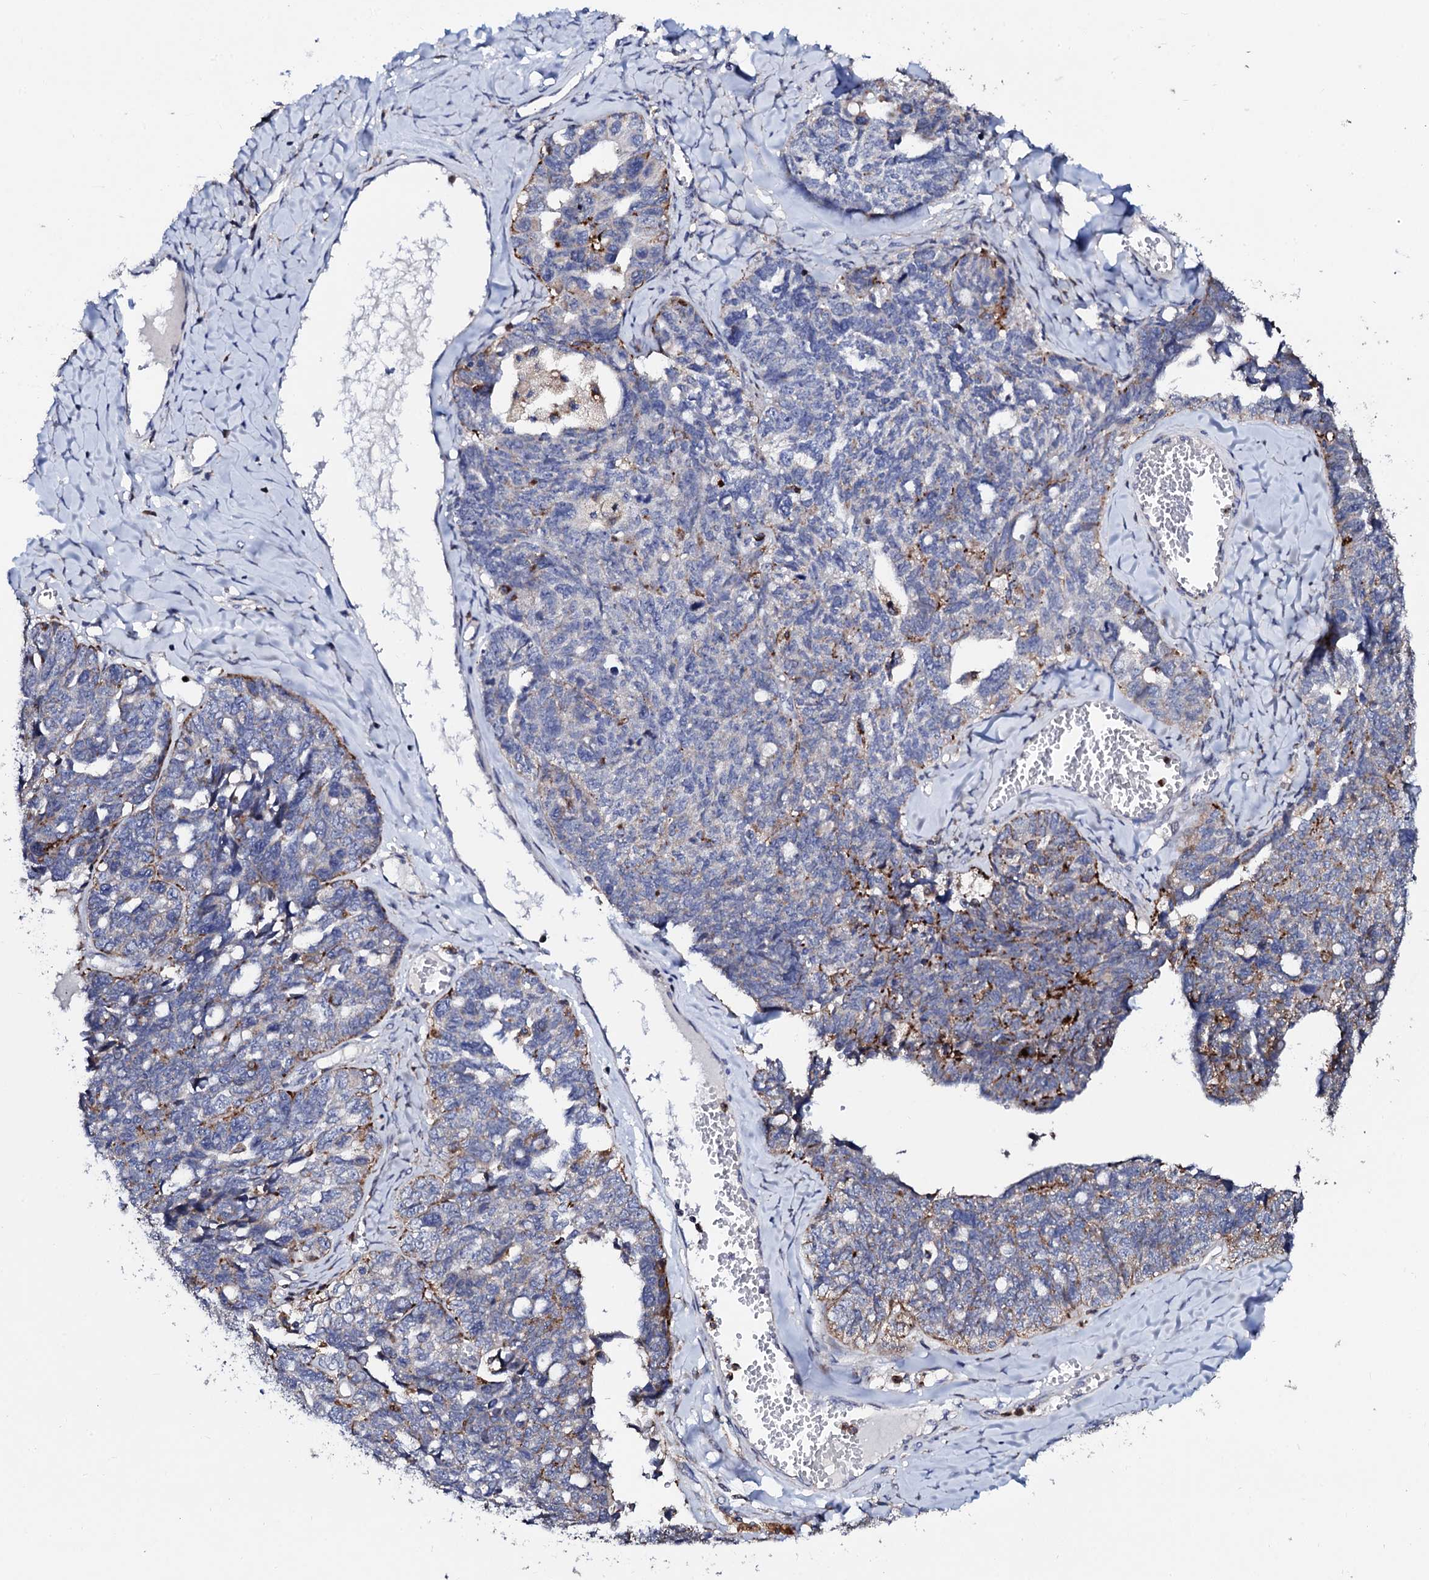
{"staining": {"intensity": "weak", "quantity": "<25%", "location": "cytoplasmic/membranous"}, "tissue": "ovarian cancer", "cell_type": "Tumor cells", "image_type": "cancer", "snomed": [{"axis": "morphology", "description": "Cystadenocarcinoma, serous, NOS"}, {"axis": "topography", "description": "Ovary"}], "caption": "A high-resolution image shows immunohistochemistry staining of ovarian cancer, which exhibits no significant positivity in tumor cells.", "gene": "TCIRG1", "patient": {"sex": "female", "age": 79}}